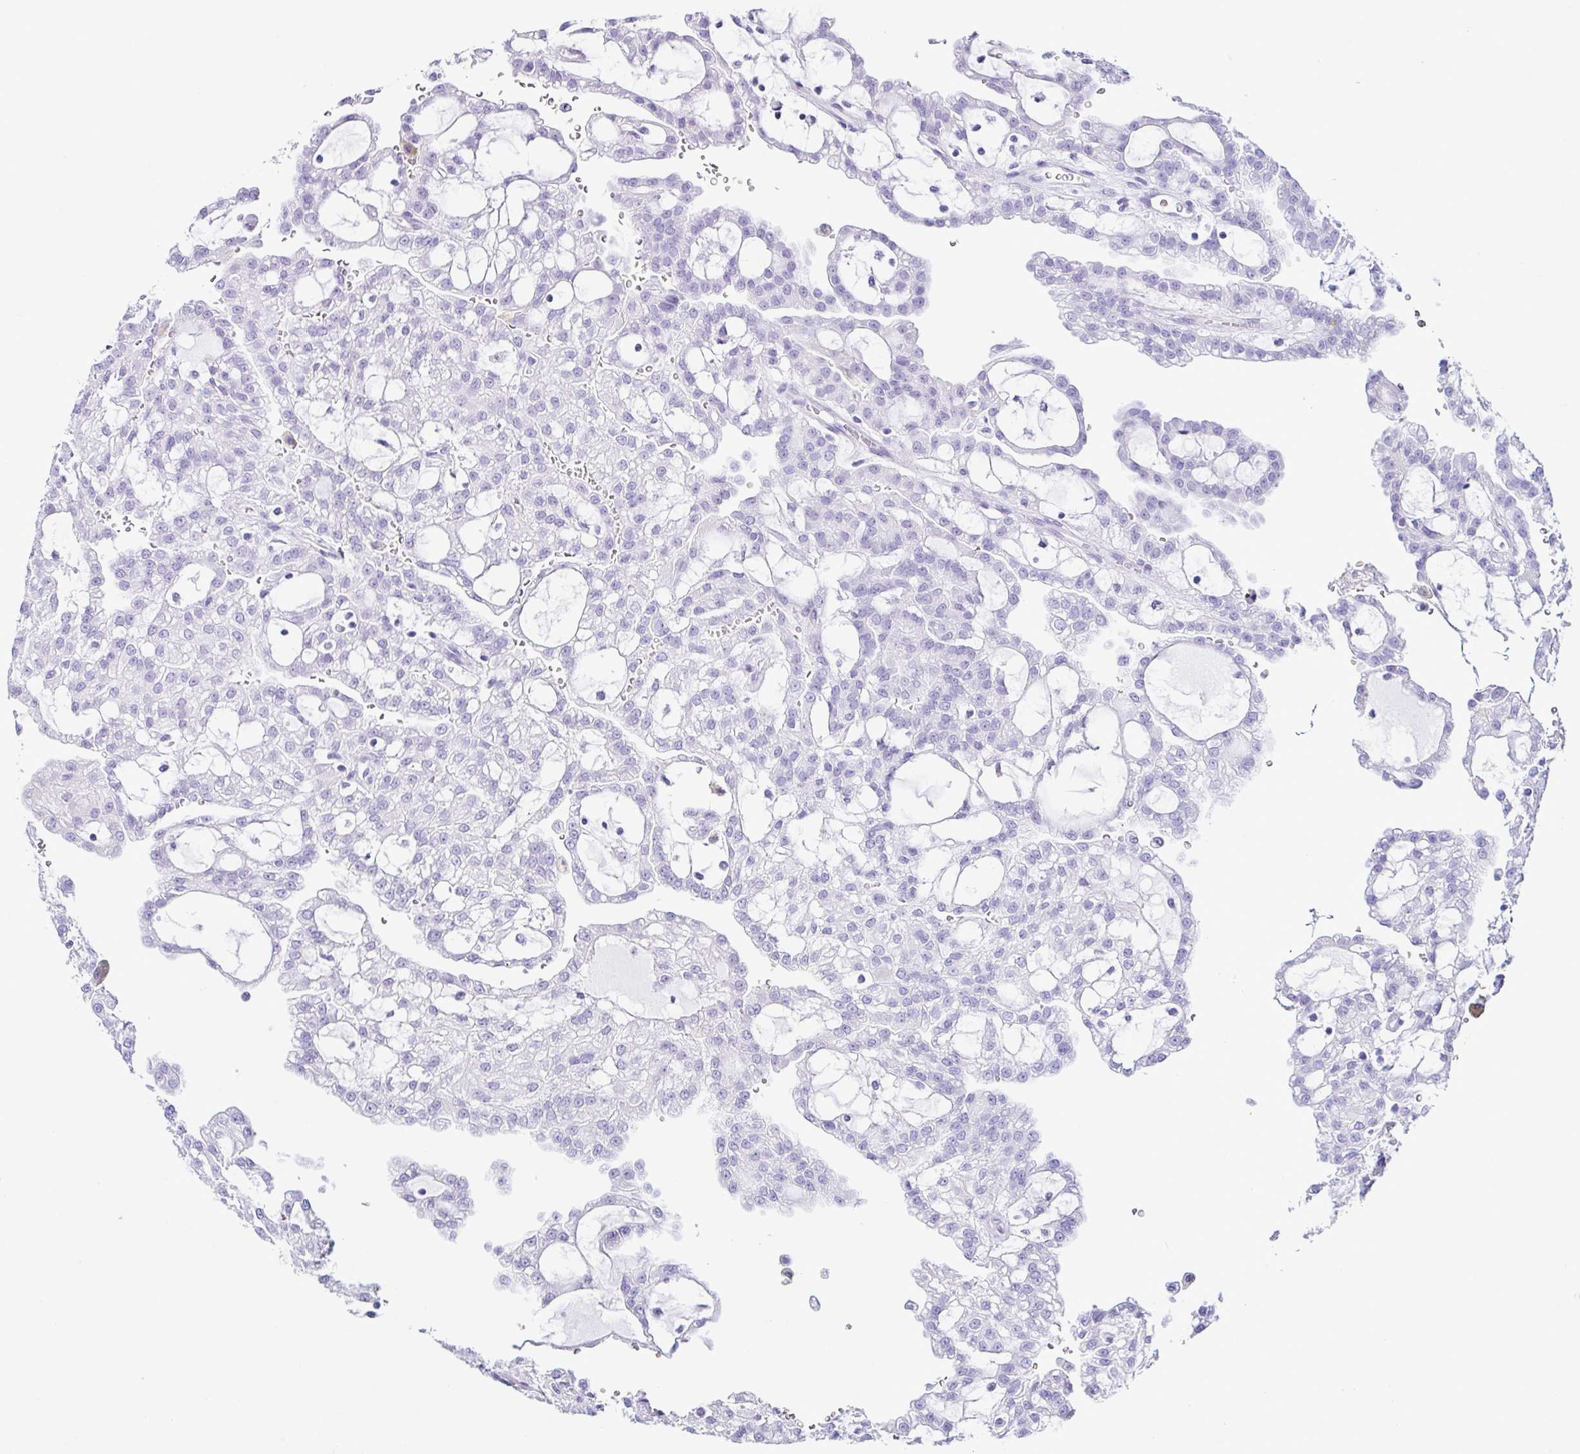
{"staining": {"intensity": "negative", "quantity": "none", "location": "none"}, "tissue": "renal cancer", "cell_type": "Tumor cells", "image_type": "cancer", "snomed": [{"axis": "morphology", "description": "Adenocarcinoma, NOS"}, {"axis": "topography", "description": "Kidney"}], "caption": "Immunohistochemistry (IHC) image of human renal cancer stained for a protein (brown), which exhibits no staining in tumor cells. Brightfield microscopy of IHC stained with DAB (brown) and hematoxylin (blue), captured at high magnification.", "gene": "PIGF", "patient": {"sex": "male", "age": 63}}